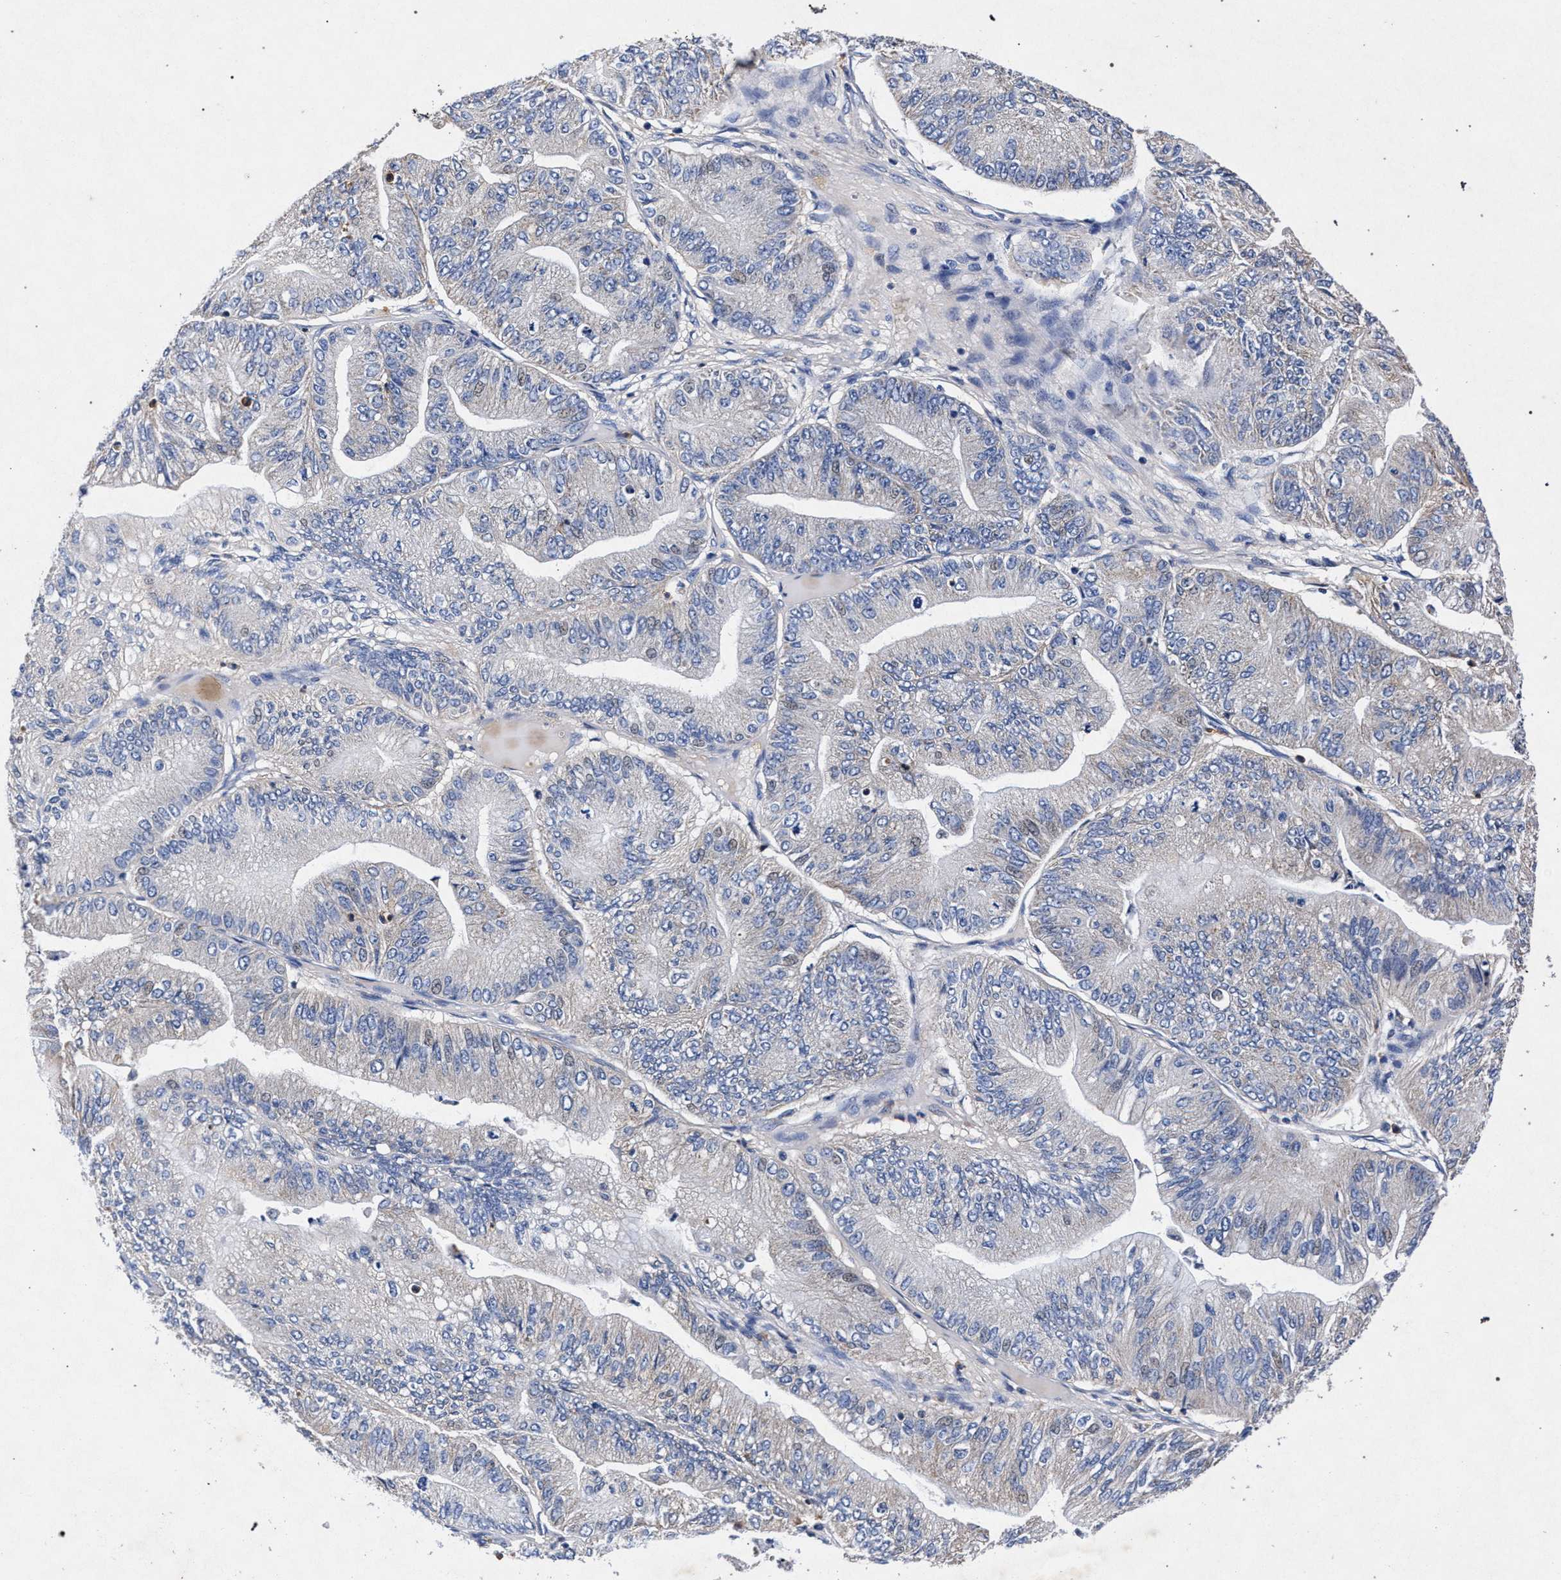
{"staining": {"intensity": "negative", "quantity": "none", "location": "none"}, "tissue": "ovarian cancer", "cell_type": "Tumor cells", "image_type": "cancer", "snomed": [{"axis": "morphology", "description": "Cystadenocarcinoma, mucinous, NOS"}, {"axis": "topography", "description": "Ovary"}], "caption": "Photomicrograph shows no protein staining in tumor cells of mucinous cystadenocarcinoma (ovarian) tissue. Brightfield microscopy of immunohistochemistry (IHC) stained with DAB (brown) and hematoxylin (blue), captured at high magnification.", "gene": "HSD17B14", "patient": {"sex": "female", "age": 61}}